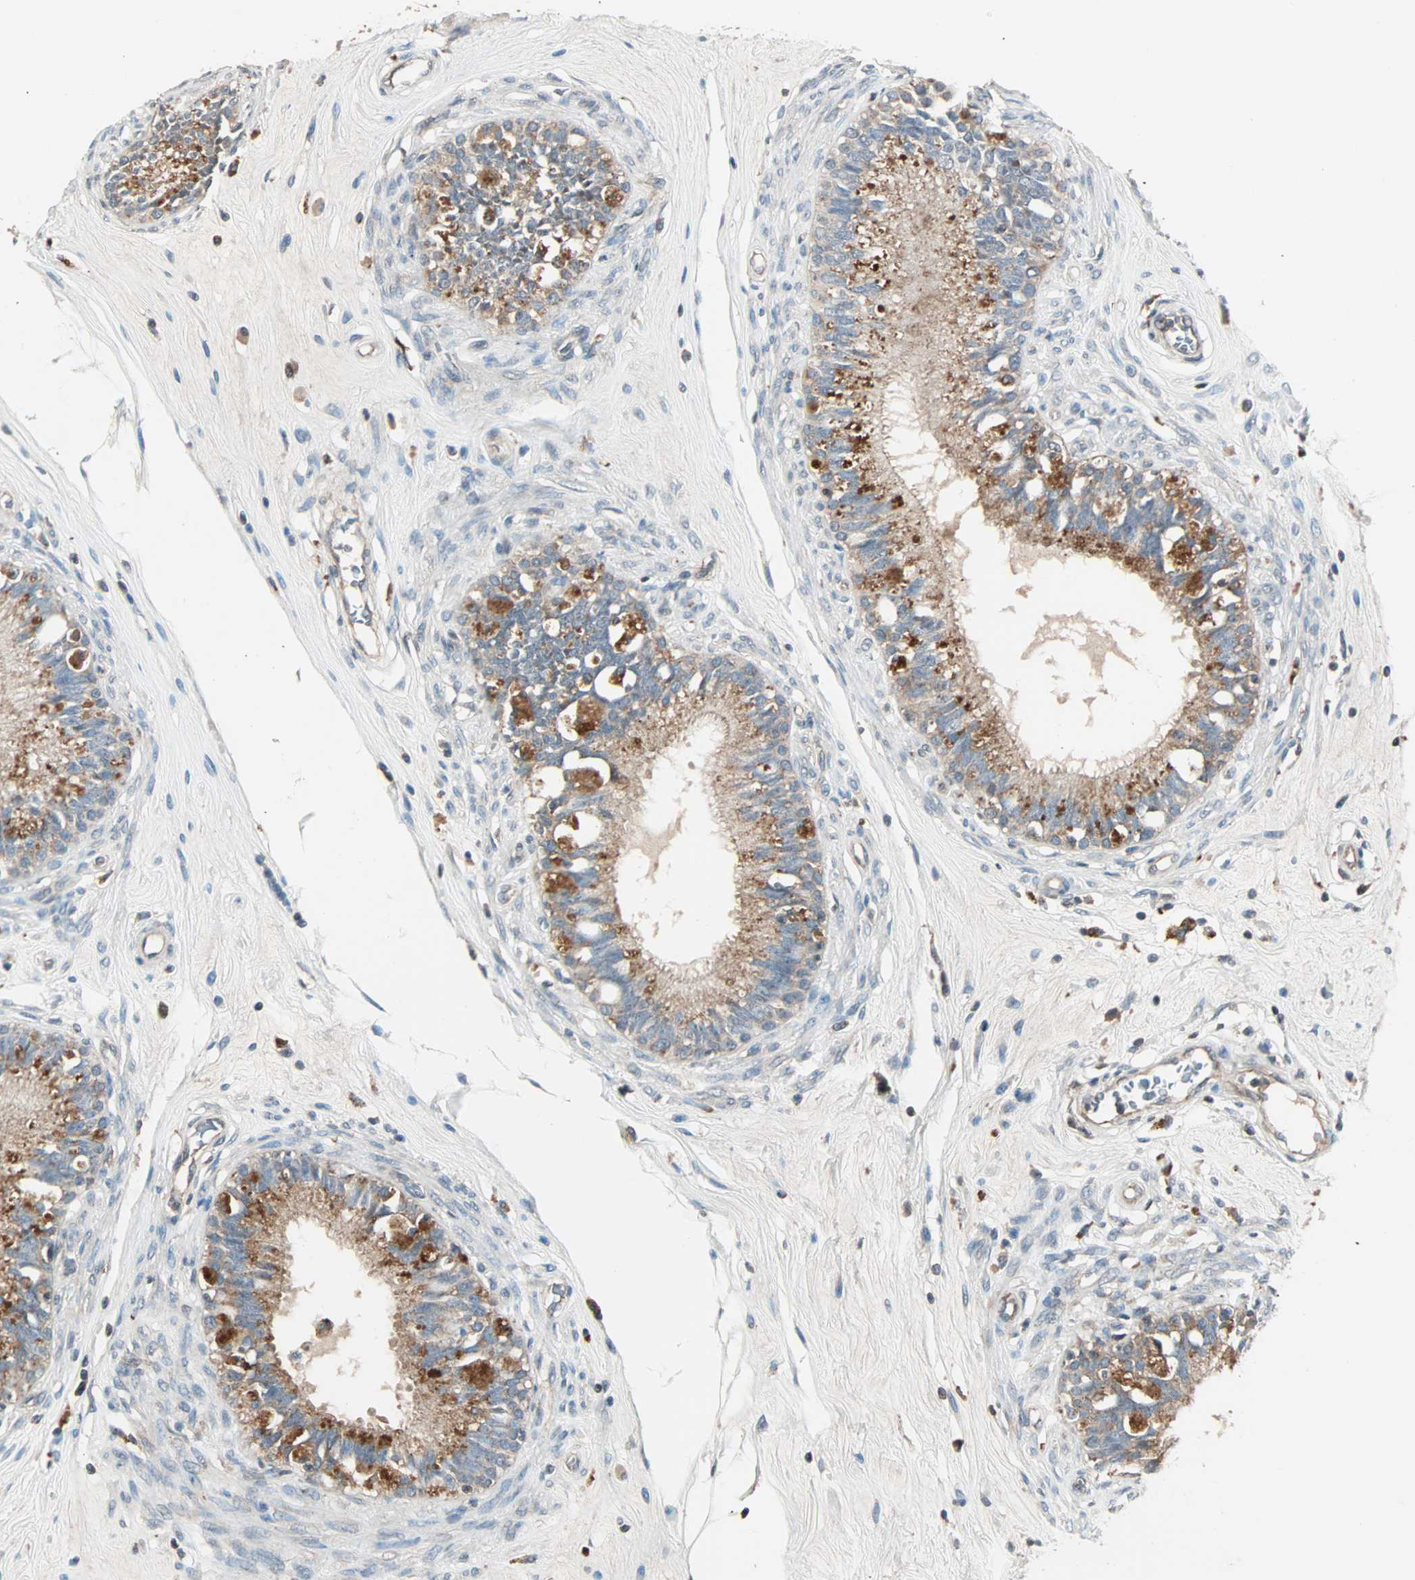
{"staining": {"intensity": "moderate", "quantity": ">75%", "location": "cytoplasmic/membranous"}, "tissue": "epididymis", "cell_type": "Glandular cells", "image_type": "normal", "snomed": [{"axis": "morphology", "description": "Normal tissue, NOS"}, {"axis": "morphology", "description": "Inflammation, NOS"}, {"axis": "topography", "description": "Epididymis"}], "caption": "The micrograph demonstrates a brown stain indicating the presence of a protein in the cytoplasmic/membranous of glandular cells in epididymis.", "gene": "MAP3K21", "patient": {"sex": "male", "age": 84}}